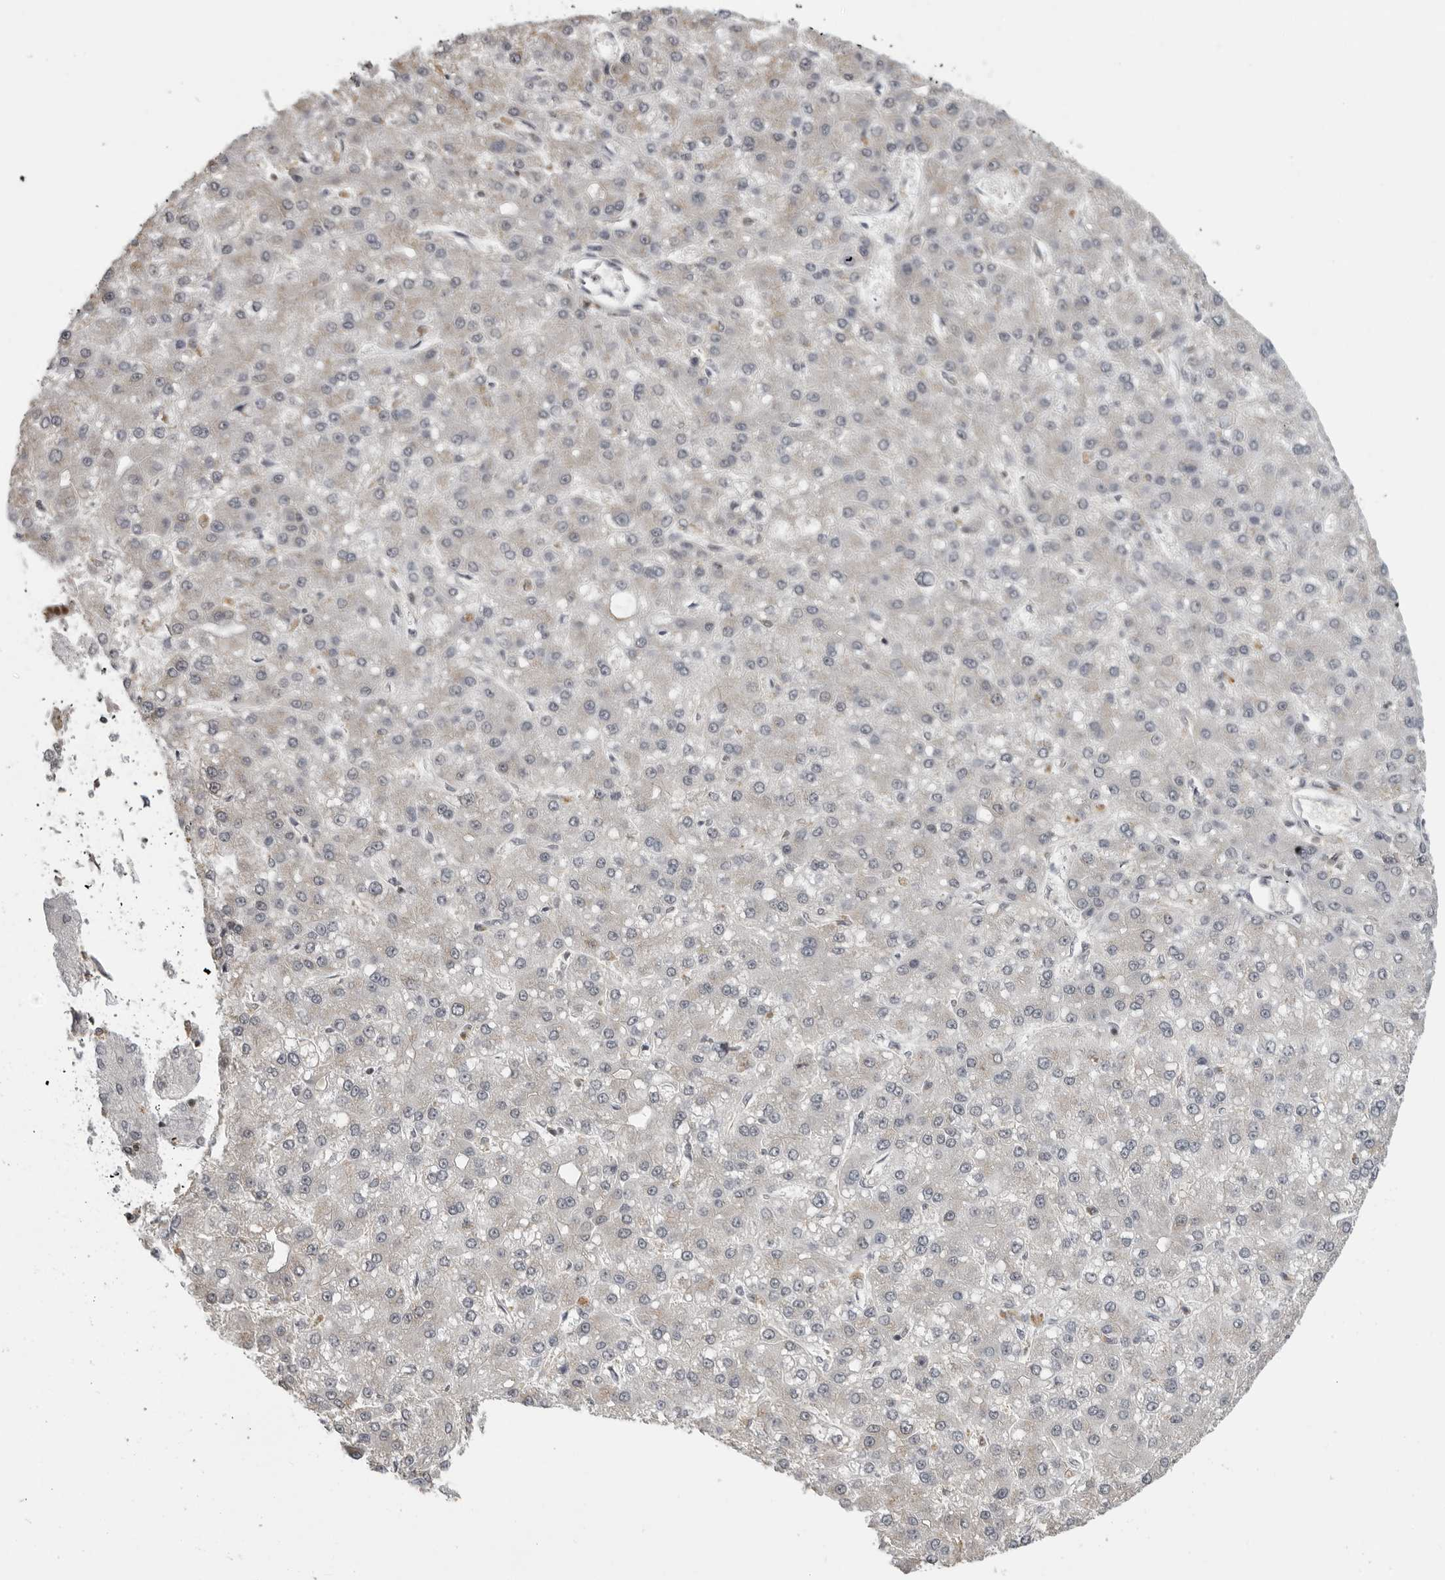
{"staining": {"intensity": "negative", "quantity": "none", "location": "none"}, "tissue": "liver cancer", "cell_type": "Tumor cells", "image_type": "cancer", "snomed": [{"axis": "morphology", "description": "Carcinoma, Hepatocellular, NOS"}, {"axis": "topography", "description": "Liver"}], "caption": "This is a histopathology image of immunohistochemistry (IHC) staining of liver cancer (hepatocellular carcinoma), which shows no positivity in tumor cells. (DAB (3,3'-diaminobenzidine) IHC with hematoxylin counter stain).", "gene": "PDCL3", "patient": {"sex": "male", "age": 67}}